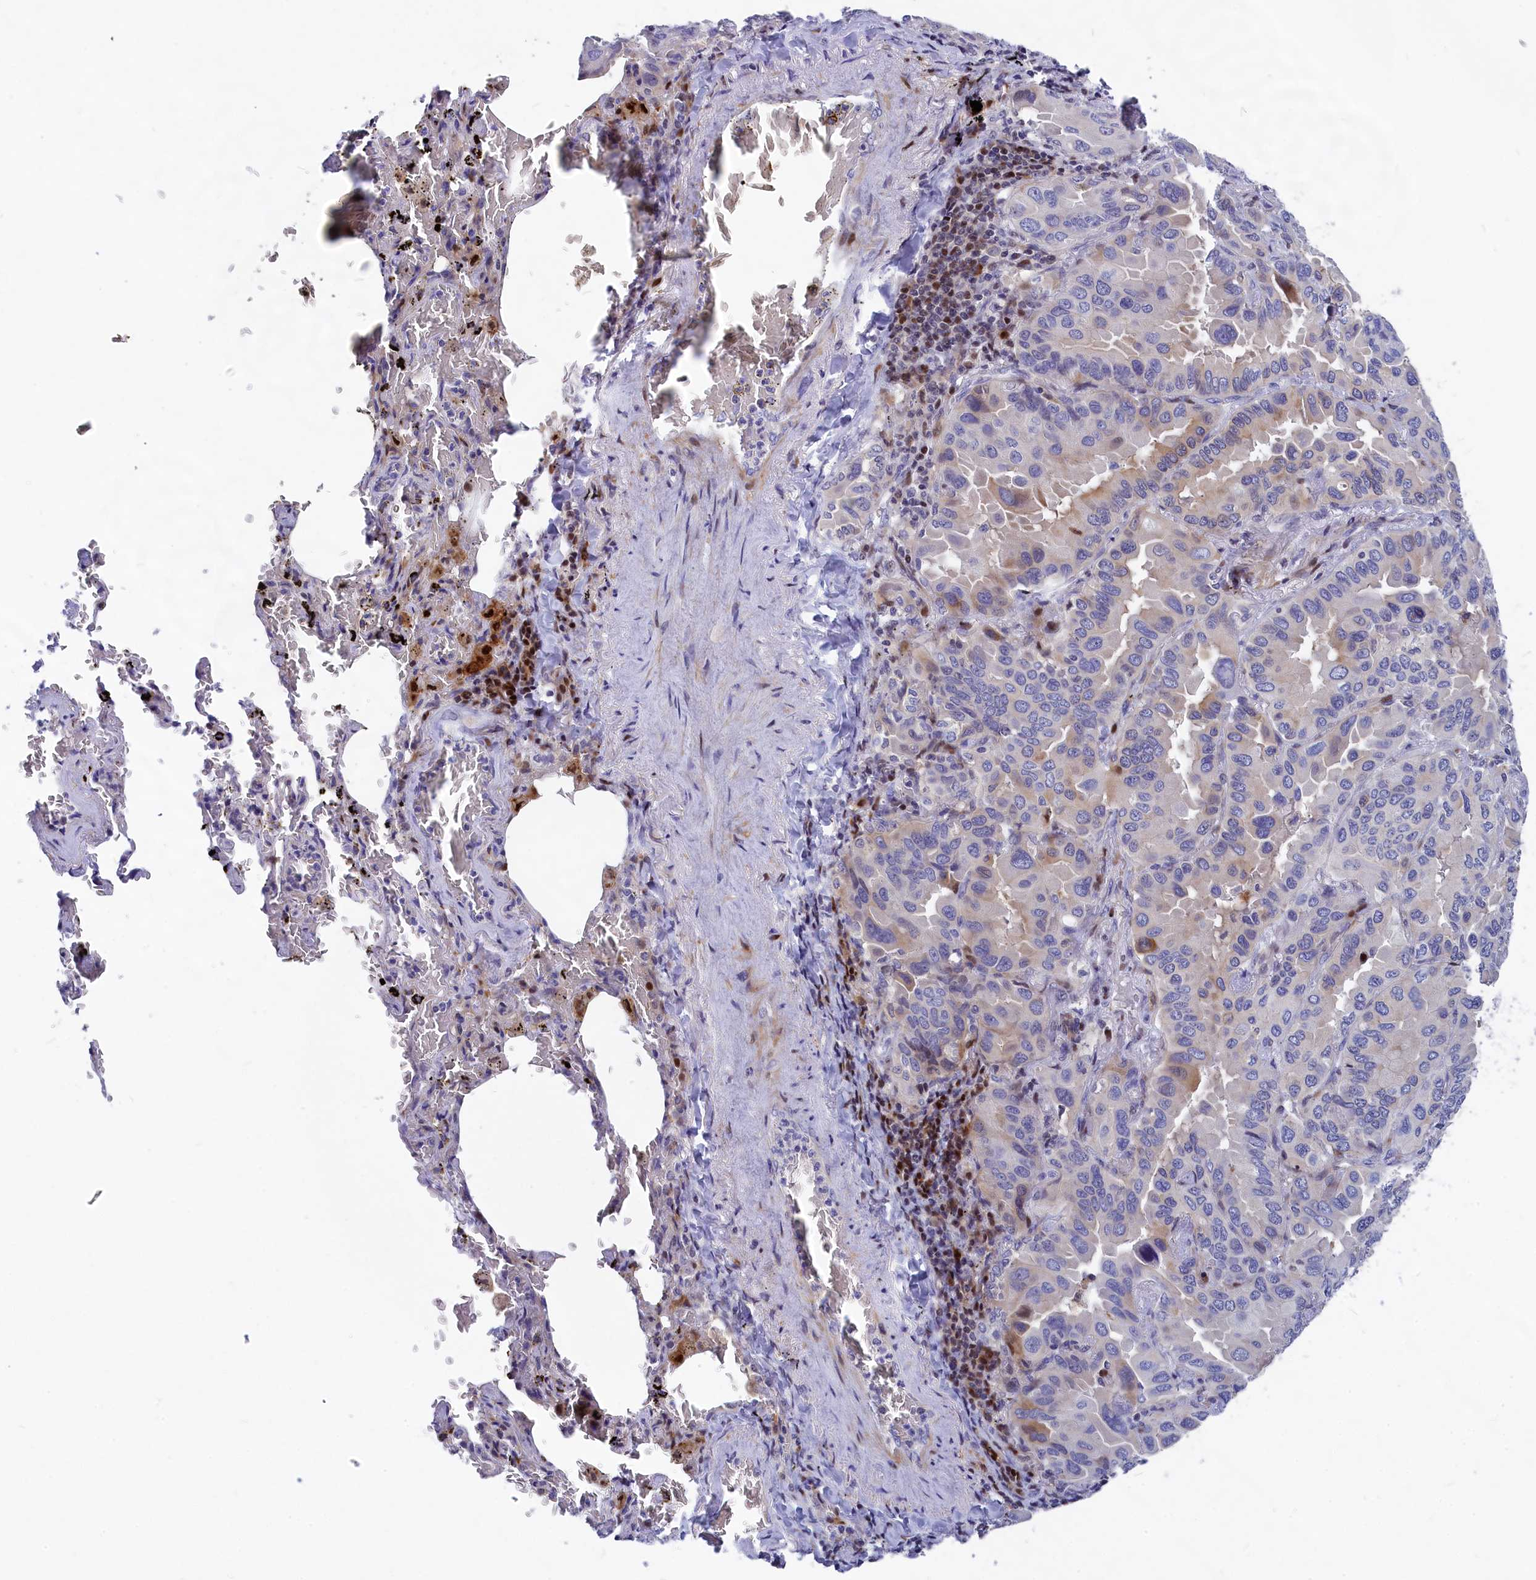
{"staining": {"intensity": "moderate", "quantity": "<25%", "location": "cytoplasmic/membranous,nuclear"}, "tissue": "lung cancer", "cell_type": "Tumor cells", "image_type": "cancer", "snomed": [{"axis": "morphology", "description": "Adenocarcinoma, NOS"}, {"axis": "topography", "description": "Lung"}], "caption": "Lung adenocarcinoma was stained to show a protein in brown. There is low levels of moderate cytoplasmic/membranous and nuclear expression in approximately <25% of tumor cells.", "gene": "NKPD1", "patient": {"sex": "male", "age": 64}}